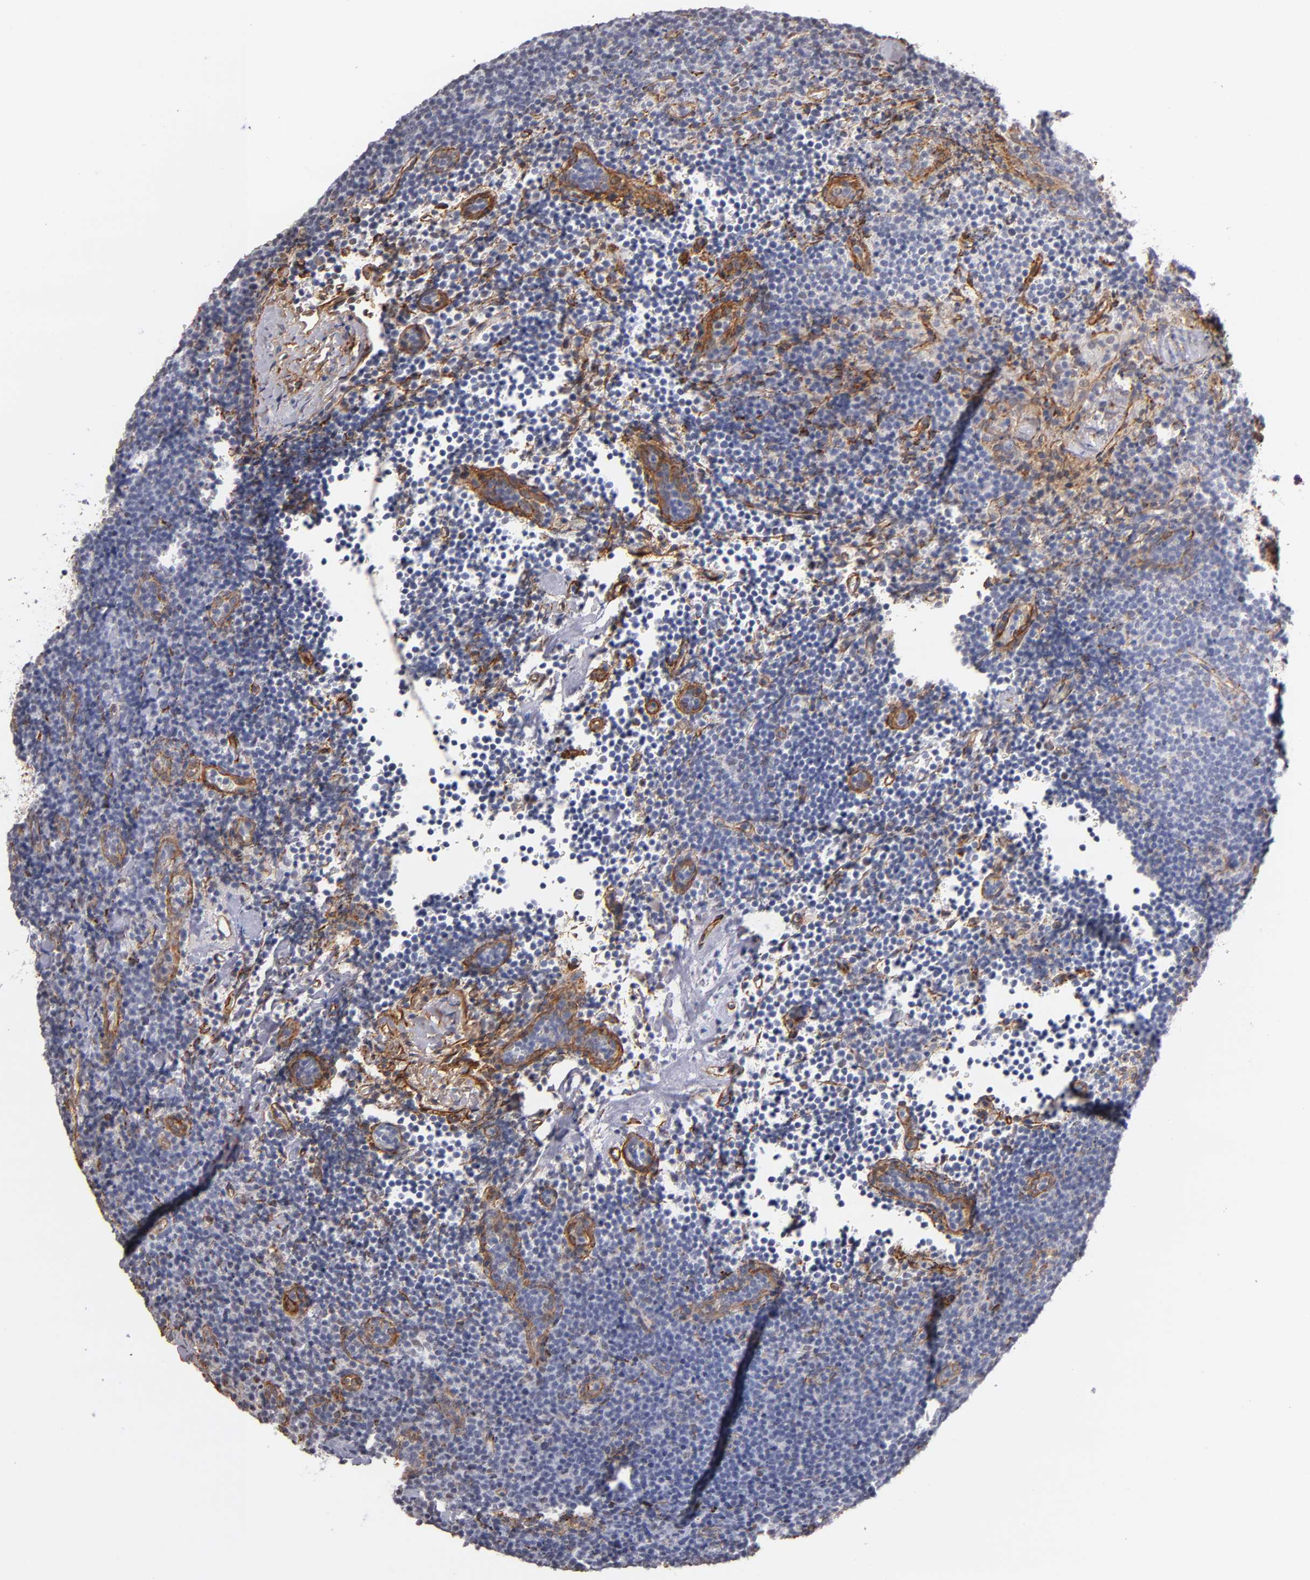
{"staining": {"intensity": "negative", "quantity": "none", "location": "none"}, "tissue": "lymphoma", "cell_type": "Tumor cells", "image_type": "cancer", "snomed": [{"axis": "morphology", "description": "Malignant lymphoma, non-Hodgkin's type, High grade"}, {"axis": "topography", "description": "Lymph node"}], "caption": "DAB immunohistochemical staining of human lymphoma reveals no significant positivity in tumor cells. (DAB immunohistochemistry (IHC), high magnification).", "gene": "LAMC1", "patient": {"sex": "female", "age": 58}}